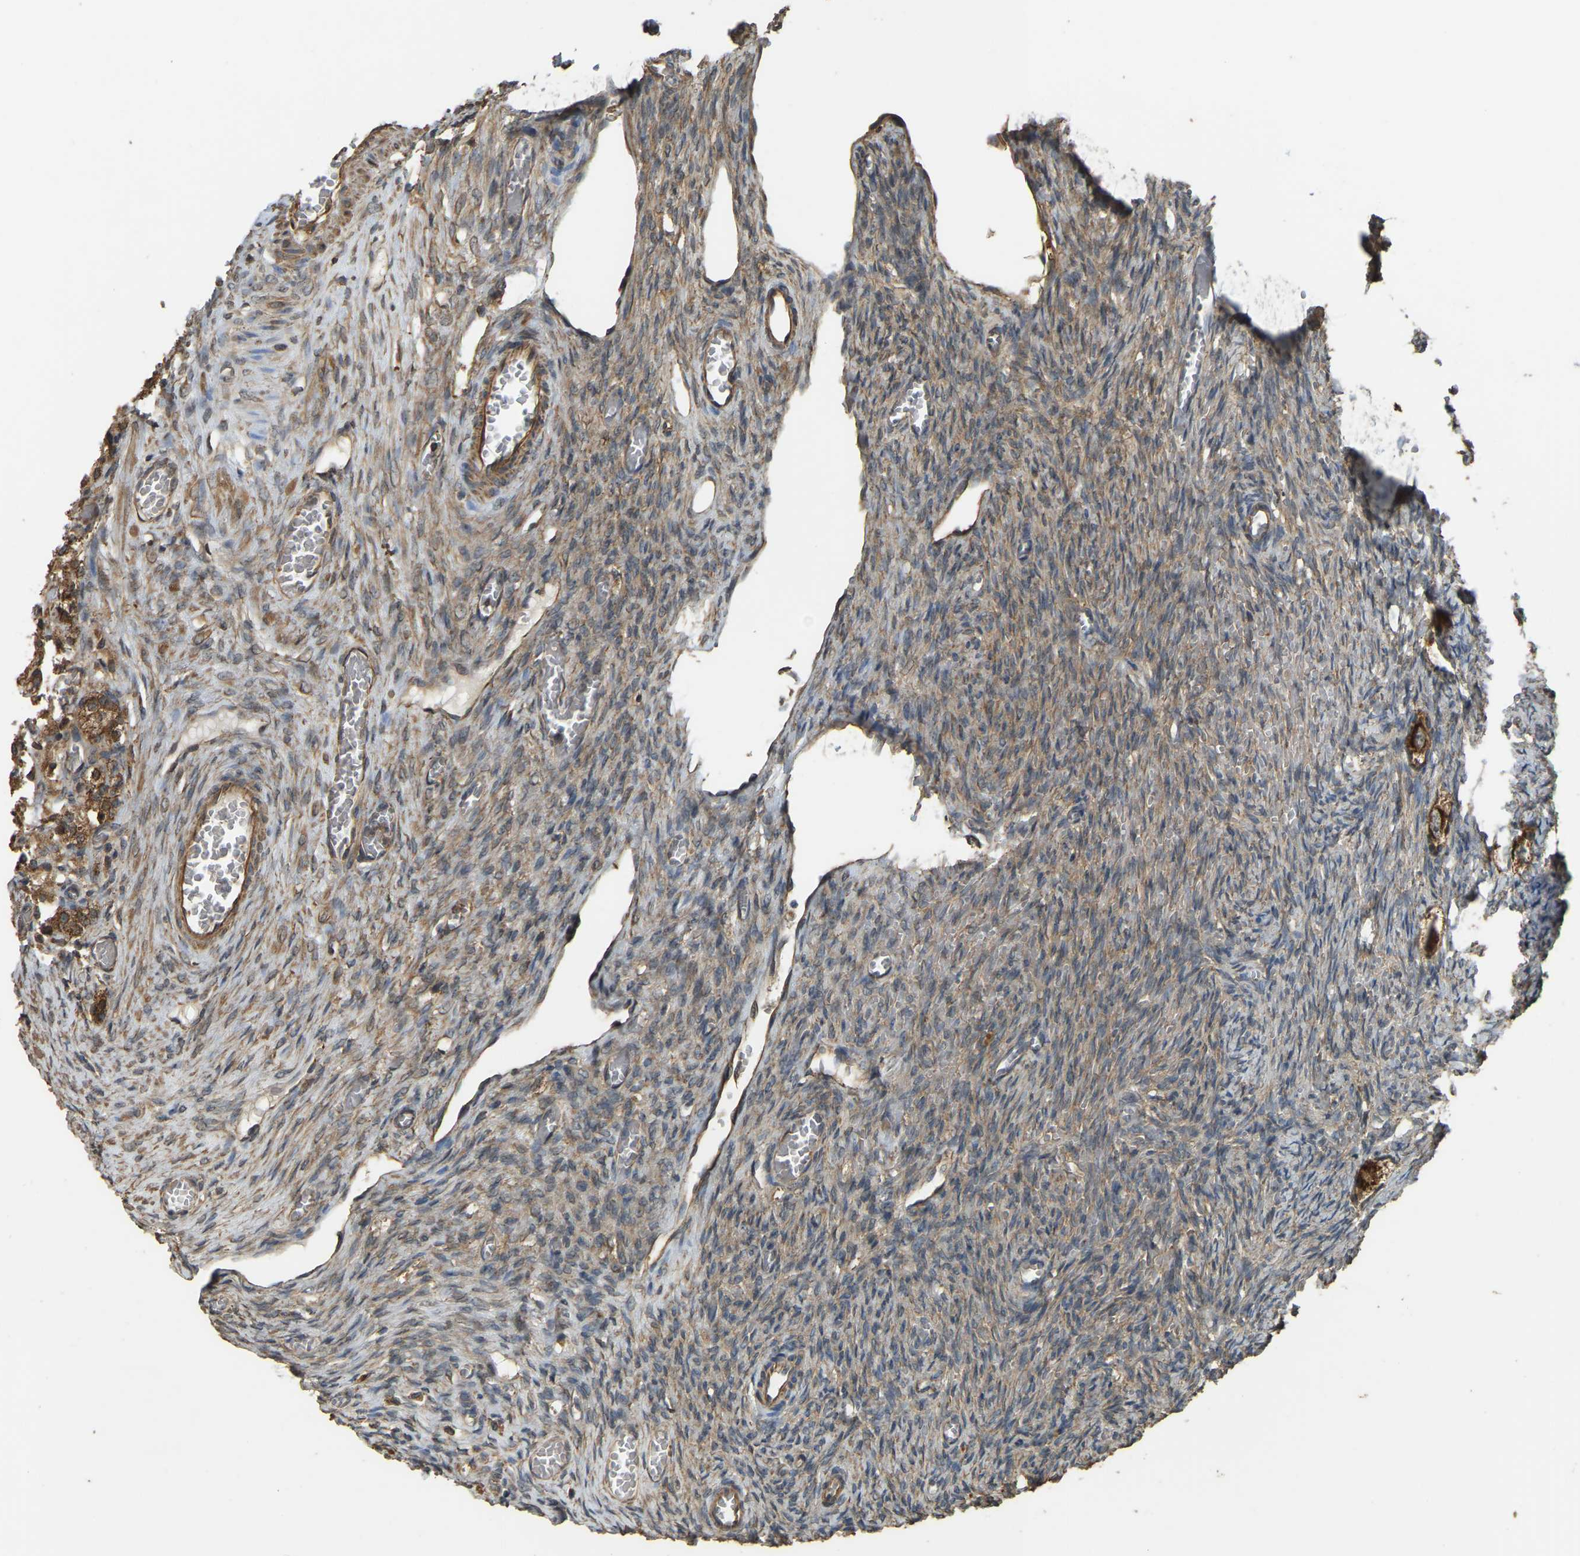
{"staining": {"intensity": "strong", "quantity": ">75%", "location": "cytoplasmic/membranous"}, "tissue": "ovary", "cell_type": "Follicle cells", "image_type": "normal", "snomed": [{"axis": "morphology", "description": "Normal tissue, NOS"}, {"axis": "topography", "description": "Ovary"}], "caption": "Protein expression by IHC displays strong cytoplasmic/membranous positivity in about >75% of follicle cells in unremarkable ovary.", "gene": "GNG2", "patient": {"sex": "female", "age": 27}}